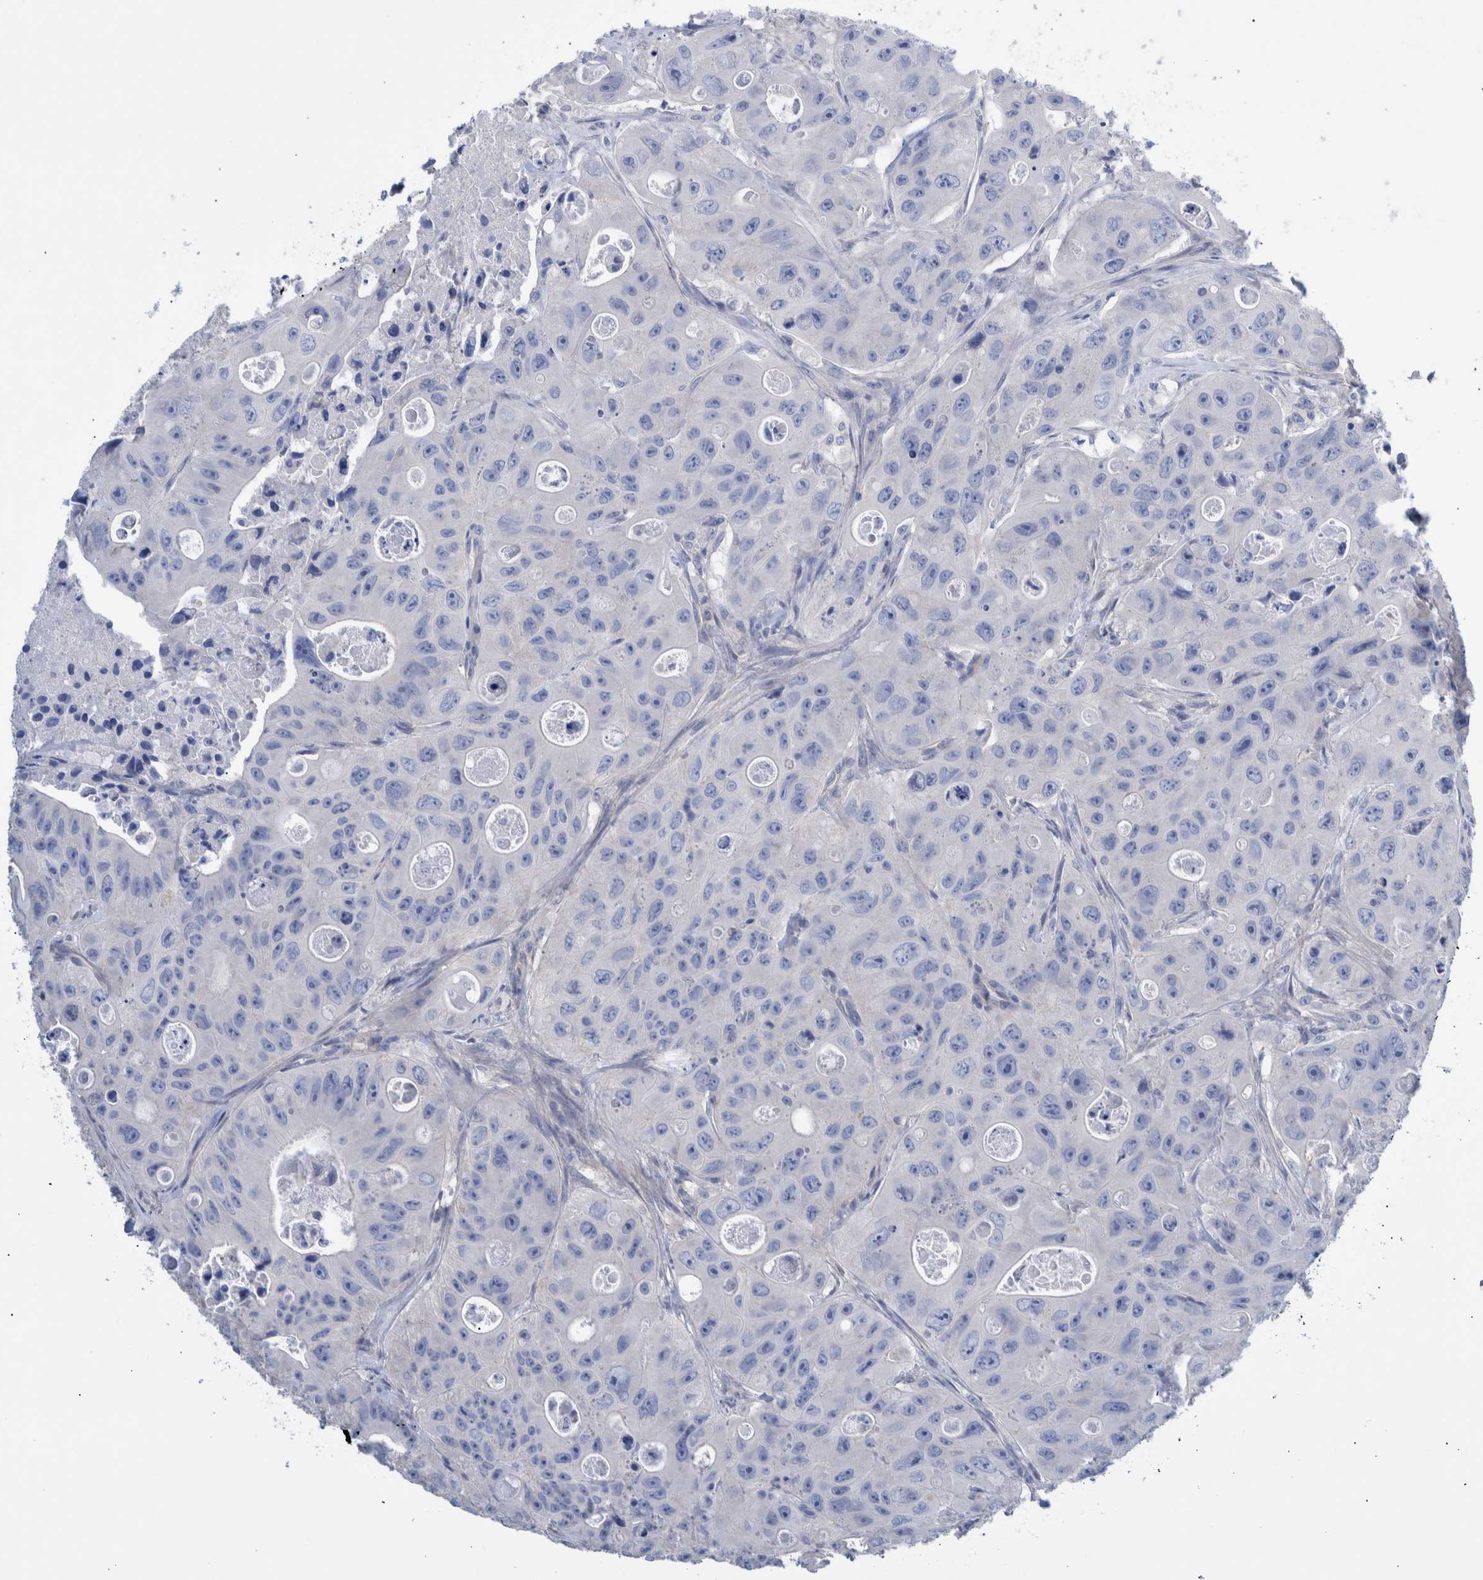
{"staining": {"intensity": "negative", "quantity": "none", "location": "none"}, "tissue": "colorectal cancer", "cell_type": "Tumor cells", "image_type": "cancer", "snomed": [{"axis": "morphology", "description": "Adenocarcinoma, NOS"}, {"axis": "topography", "description": "Colon"}], "caption": "Human colorectal adenocarcinoma stained for a protein using IHC shows no positivity in tumor cells.", "gene": "PPP3CC", "patient": {"sex": "female", "age": 46}}